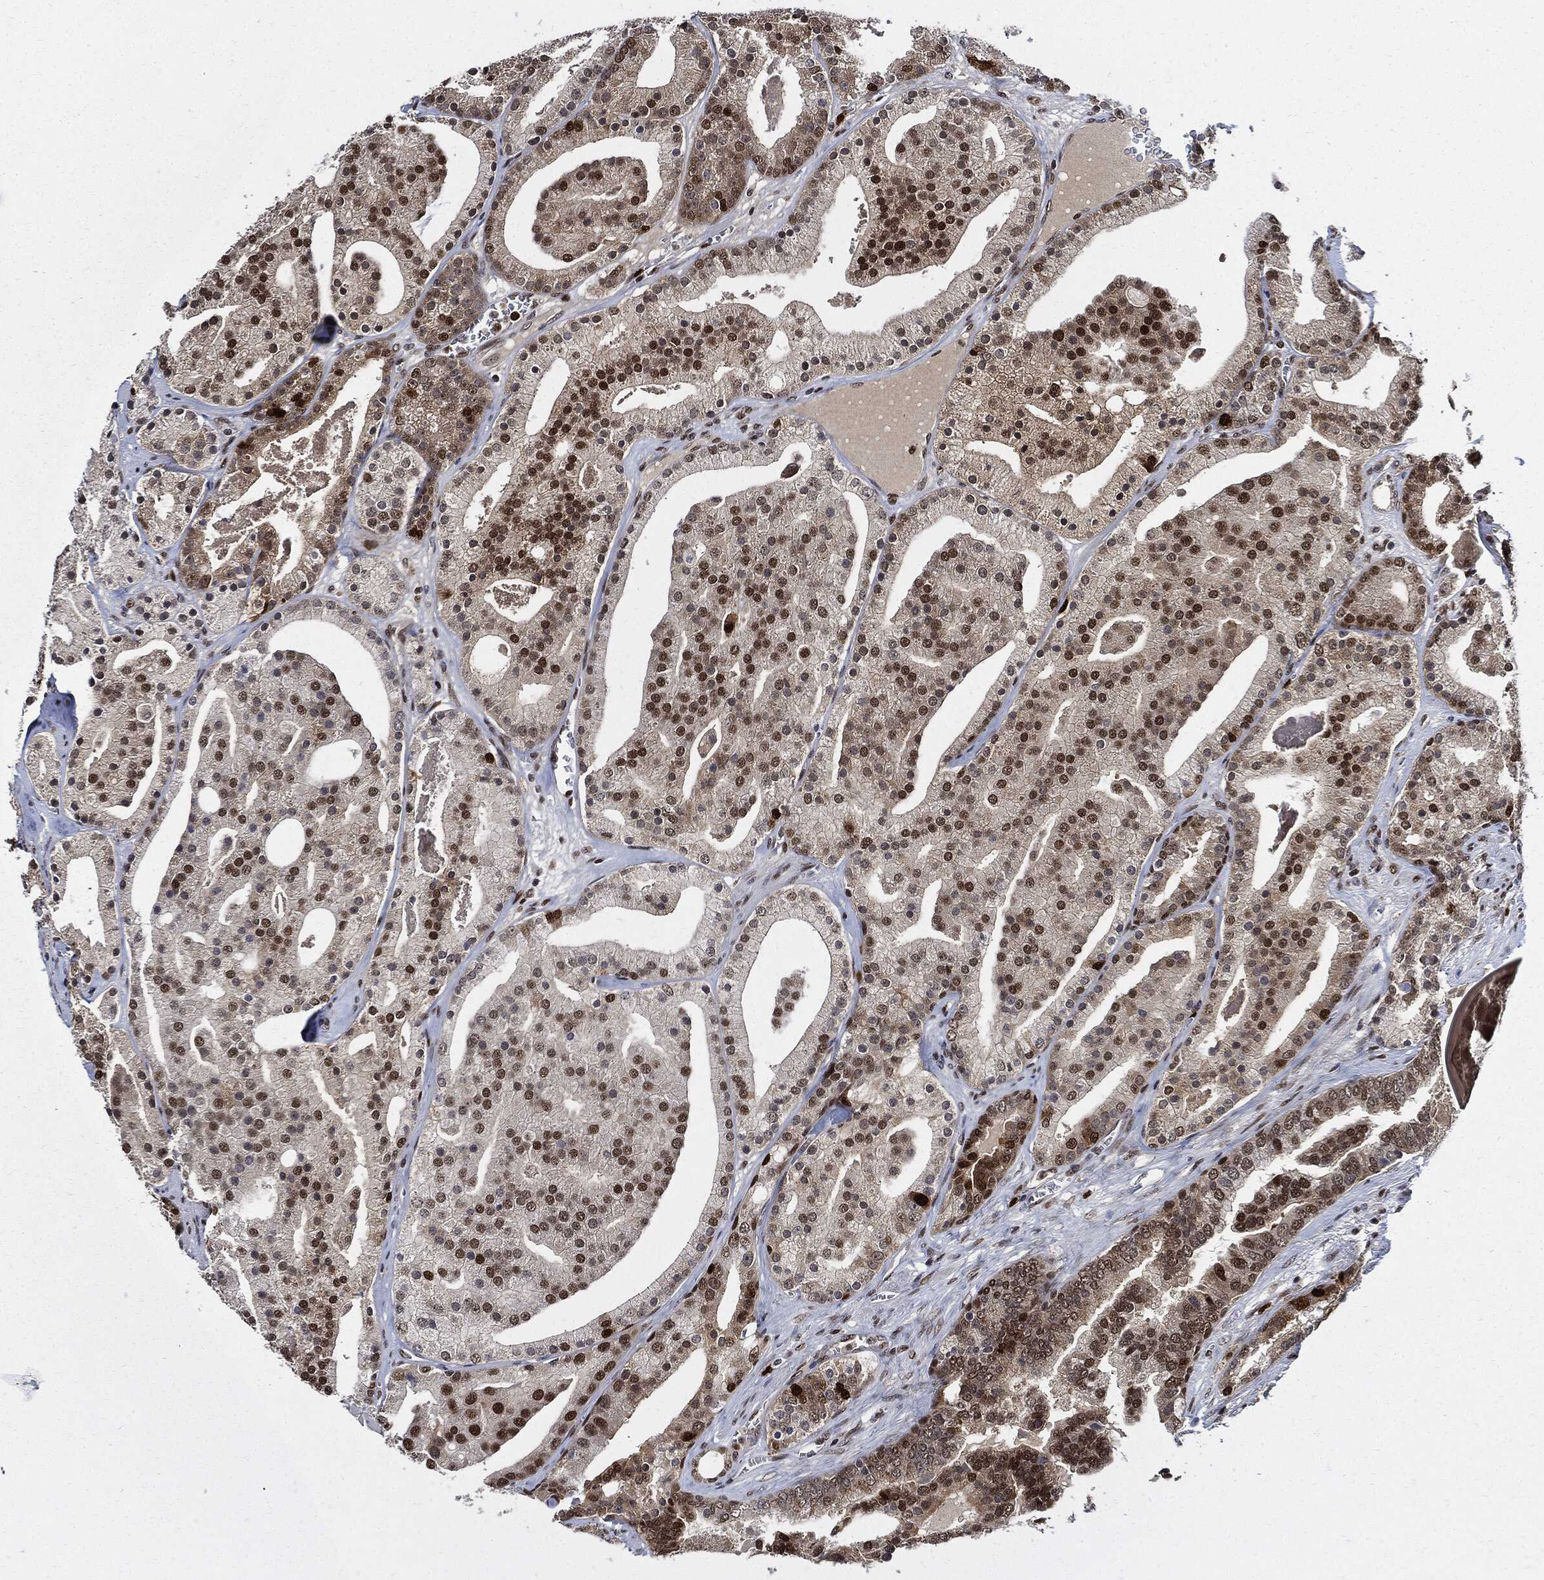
{"staining": {"intensity": "strong", "quantity": "25%-75%", "location": "nuclear"}, "tissue": "prostate cancer", "cell_type": "Tumor cells", "image_type": "cancer", "snomed": [{"axis": "morphology", "description": "Adenocarcinoma, NOS"}, {"axis": "topography", "description": "Prostate"}], "caption": "The micrograph shows a brown stain indicating the presence of a protein in the nuclear of tumor cells in prostate cancer.", "gene": "PCNA", "patient": {"sex": "male", "age": 69}}